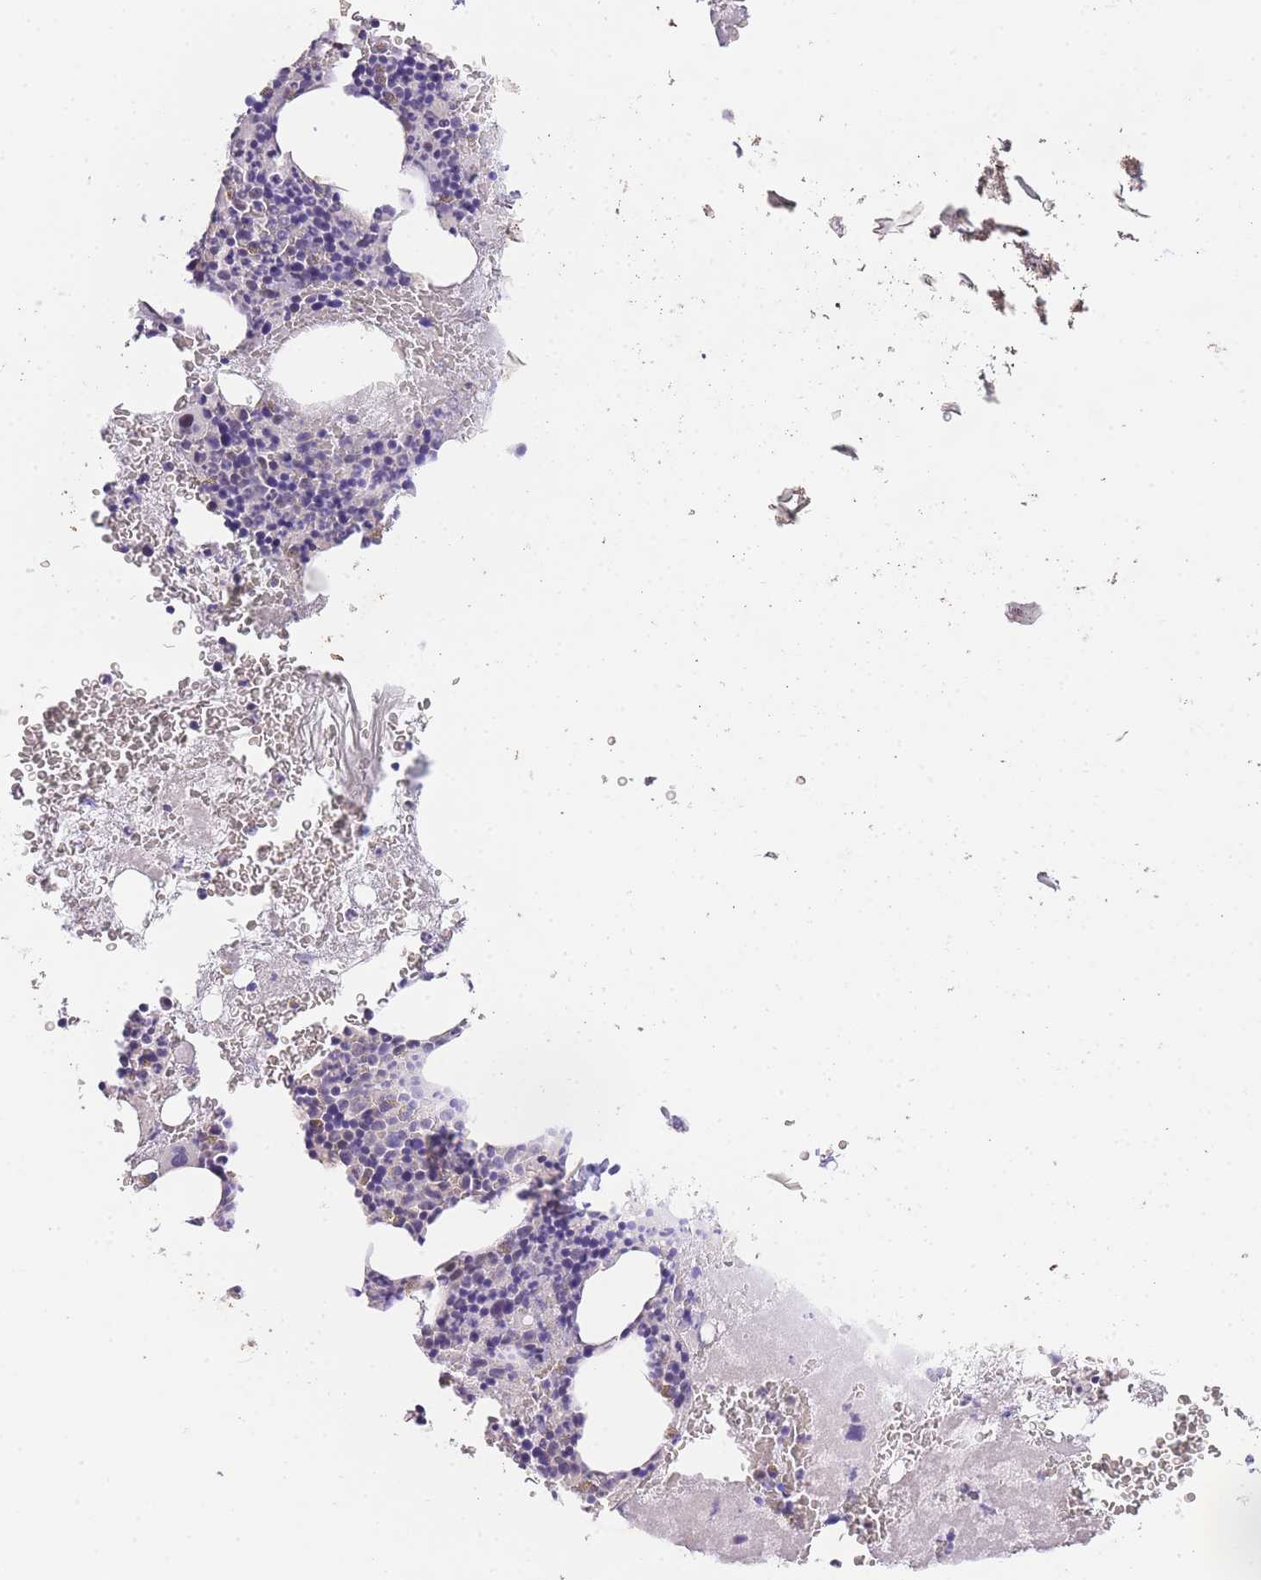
{"staining": {"intensity": "negative", "quantity": "none", "location": "none"}, "tissue": "bone marrow", "cell_type": "Hematopoietic cells", "image_type": "normal", "snomed": [{"axis": "morphology", "description": "Normal tissue, NOS"}, {"axis": "topography", "description": "Bone marrow"}], "caption": "Hematopoietic cells are negative for brown protein staining in unremarkable bone marrow. The staining was performed using DAB (3,3'-diaminobenzidine) to visualize the protein expression in brown, while the nuclei were stained in blue with hematoxylin (Magnification: 20x).", "gene": "SLC35F2", "patient": {"sex": "male", "age": 53}}